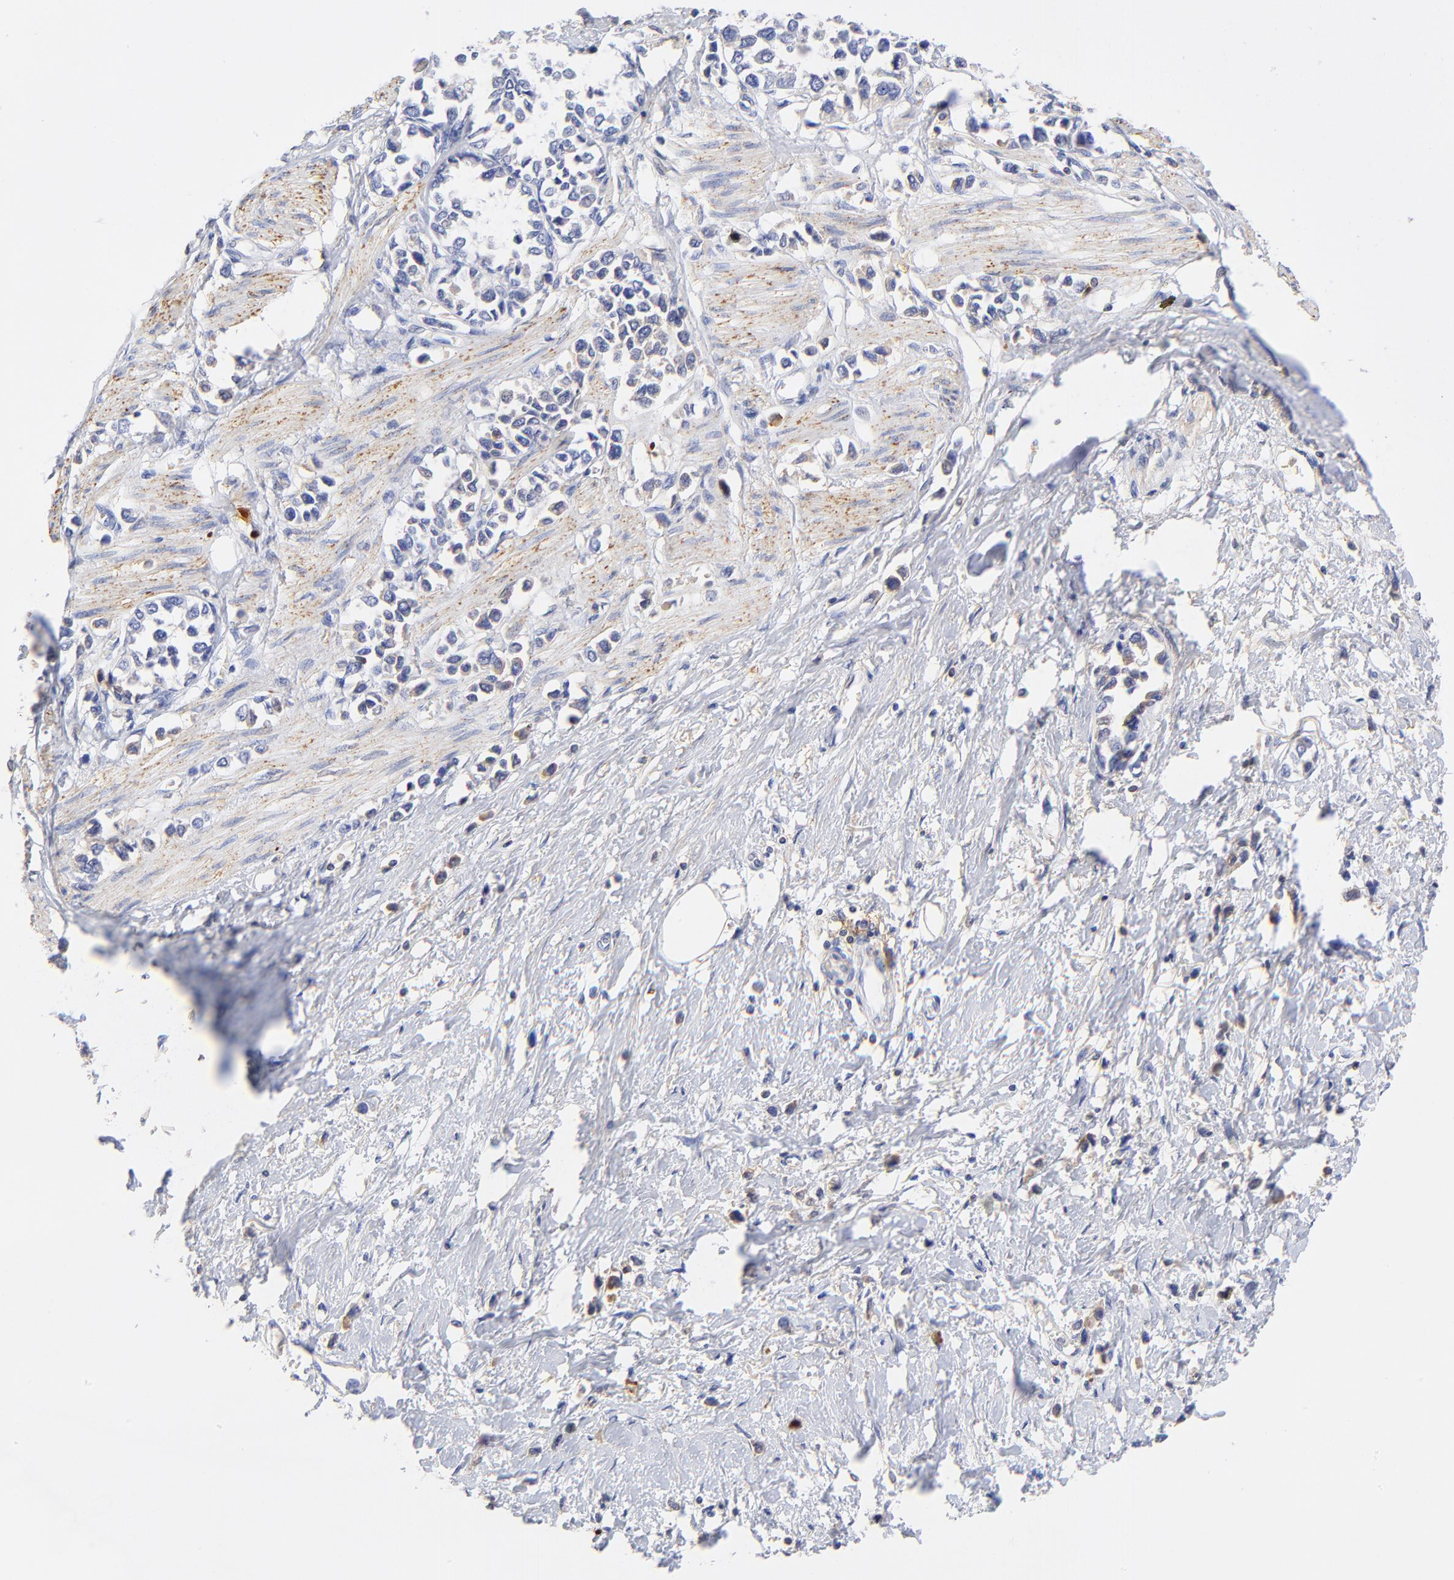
{"staining": {"intensity": "negative", "quantity": "none", "location": "none"}, "tissue": "stomach cancer", "cell_type": "Tumor cells", "image_type": "cancer", "snomed": [{"axis": "morphology", "description": "Adenocarcinoma, NOS"}, {"axis": "topography", "description": "Stomach, upper"}], "caption": "An IHC image of adenocarcinoma (stomach) is shown. There is no staining in tumor cells of adenocarcinoma (stomach). (Brightfield microscopy of DAB (3,3'-diaminobenzidine) immunohistochemistry (IHC) at high magnification).", "gene": "MDGA2", "patient": {"sex": "male", "age": 76}}